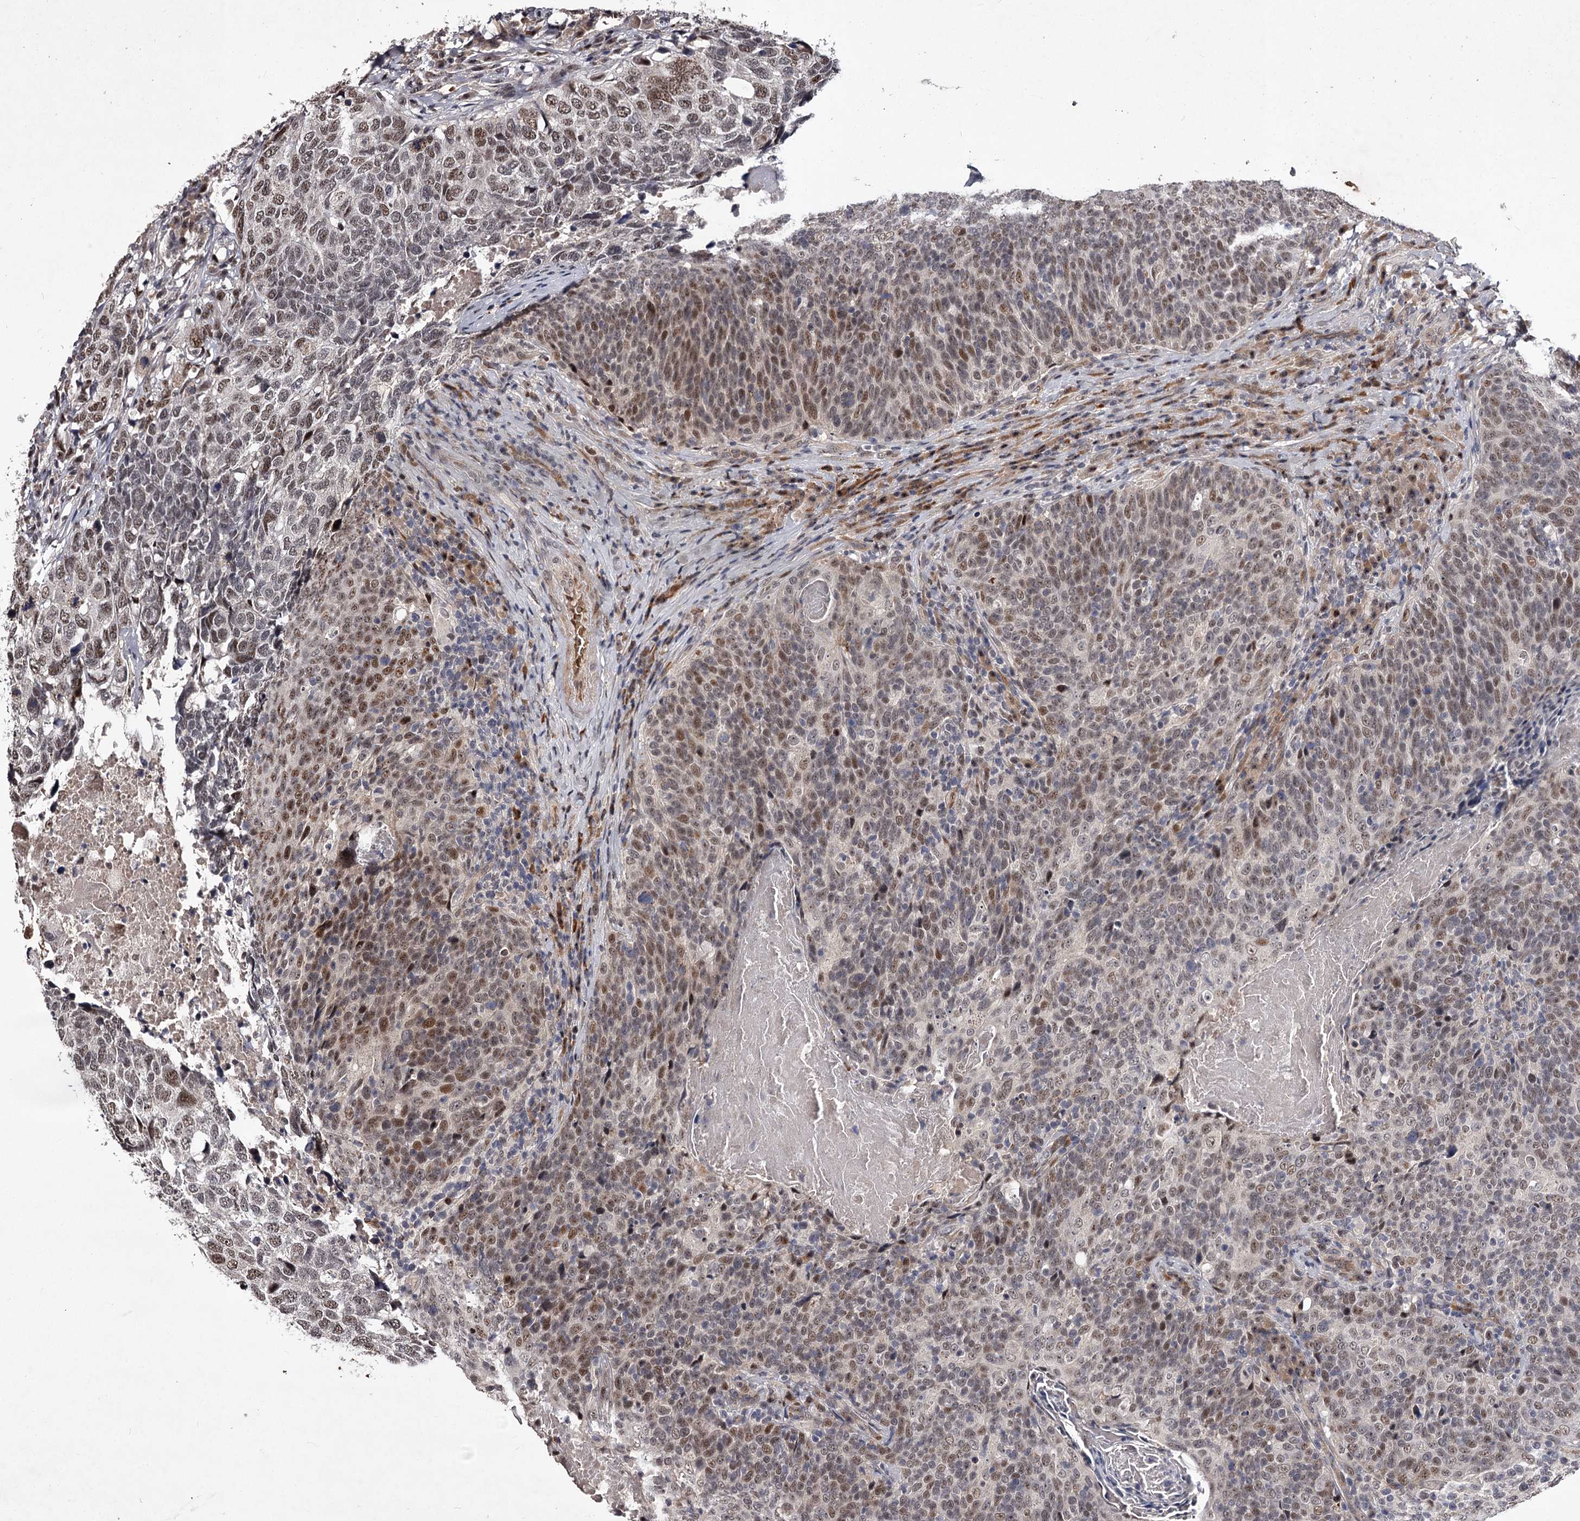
{"staining": {"intensity": "moderate", "quantity": ">75%", "location": "nuclear"}, "tissue": "head and neck cancer", "cell_type": "Tumor cells", "image_type": "cancer", "snomed": [{"axis": "morphology", "description": "Squamous cell carcinoma, NOS"}, {"axis": "morphology", "description": "Squamous cell carcinoma, metastatic, NOS"}, {"axis": "topography", "description": "Lymph node"}, {"axis": "topography", "description": "Head-Neck"}], "caption": "The immunohistochemical stain shows moderate nuclear staining in tumor cells of head and neck cancer tissue.", "gene": "RNF44", "patient": {"sex": "male", "age": 62}}